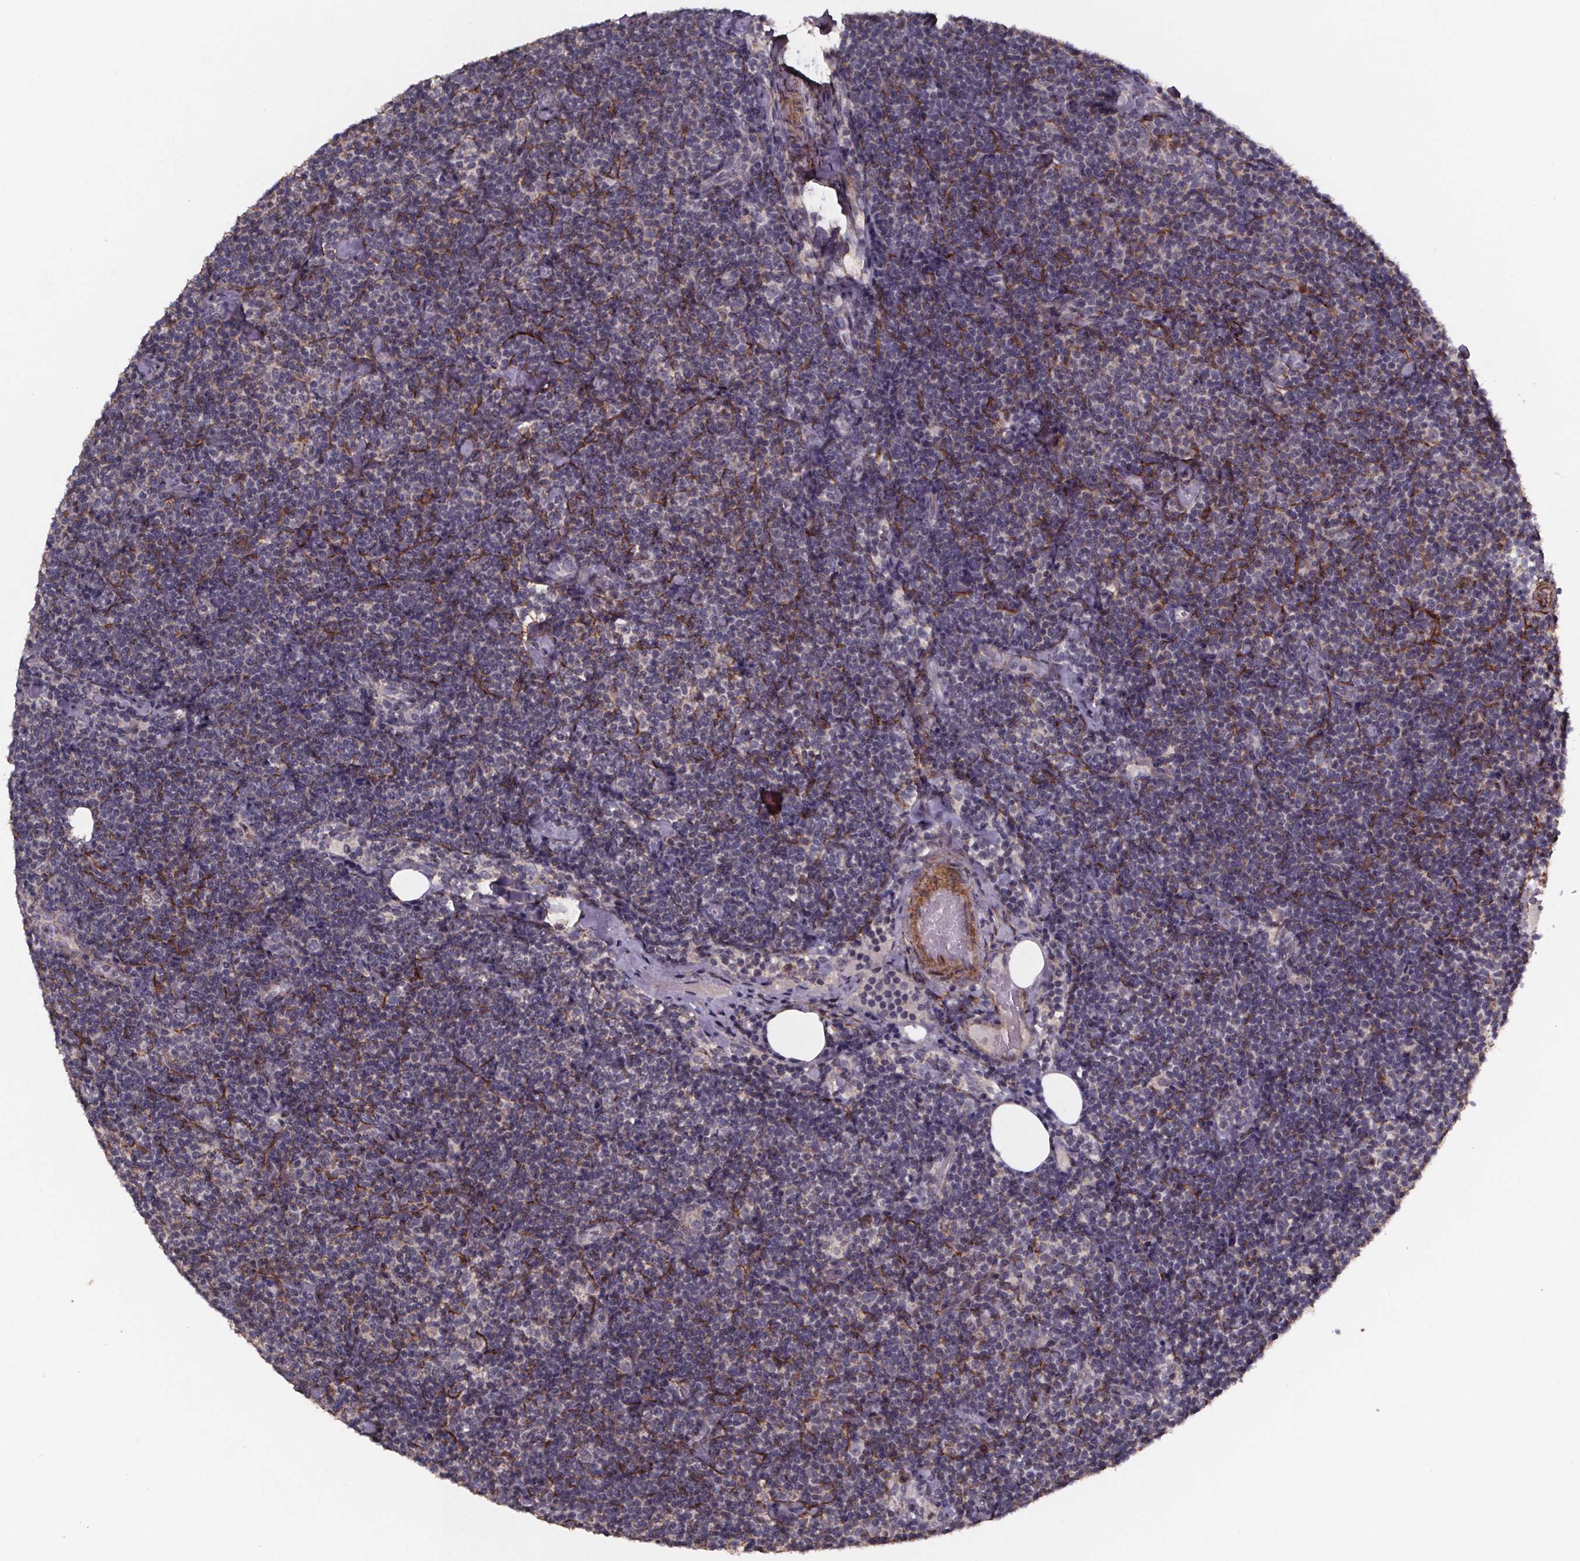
{"staining": {"intensity": "negative", "quantity": "none", "location": "none"}, "tissue": "lymphoma", "cell_type": "Tumor cells", "image_type": "cancer", "snomed": [{"axis": "morphology", "description": "Malignant lymphoma, non-Hodgkin's type, Low grade"}, {"axis": "topography", "description": "Lymph node"}], "caption": "IHC micrograph of malignant lymphoma, non-Hodgkin's type (low-grade) stained for a protein (brown), which displays no expression in tumor cells.", "gene": "PALLD", "patient": {"sex": "male", "age": 81}}